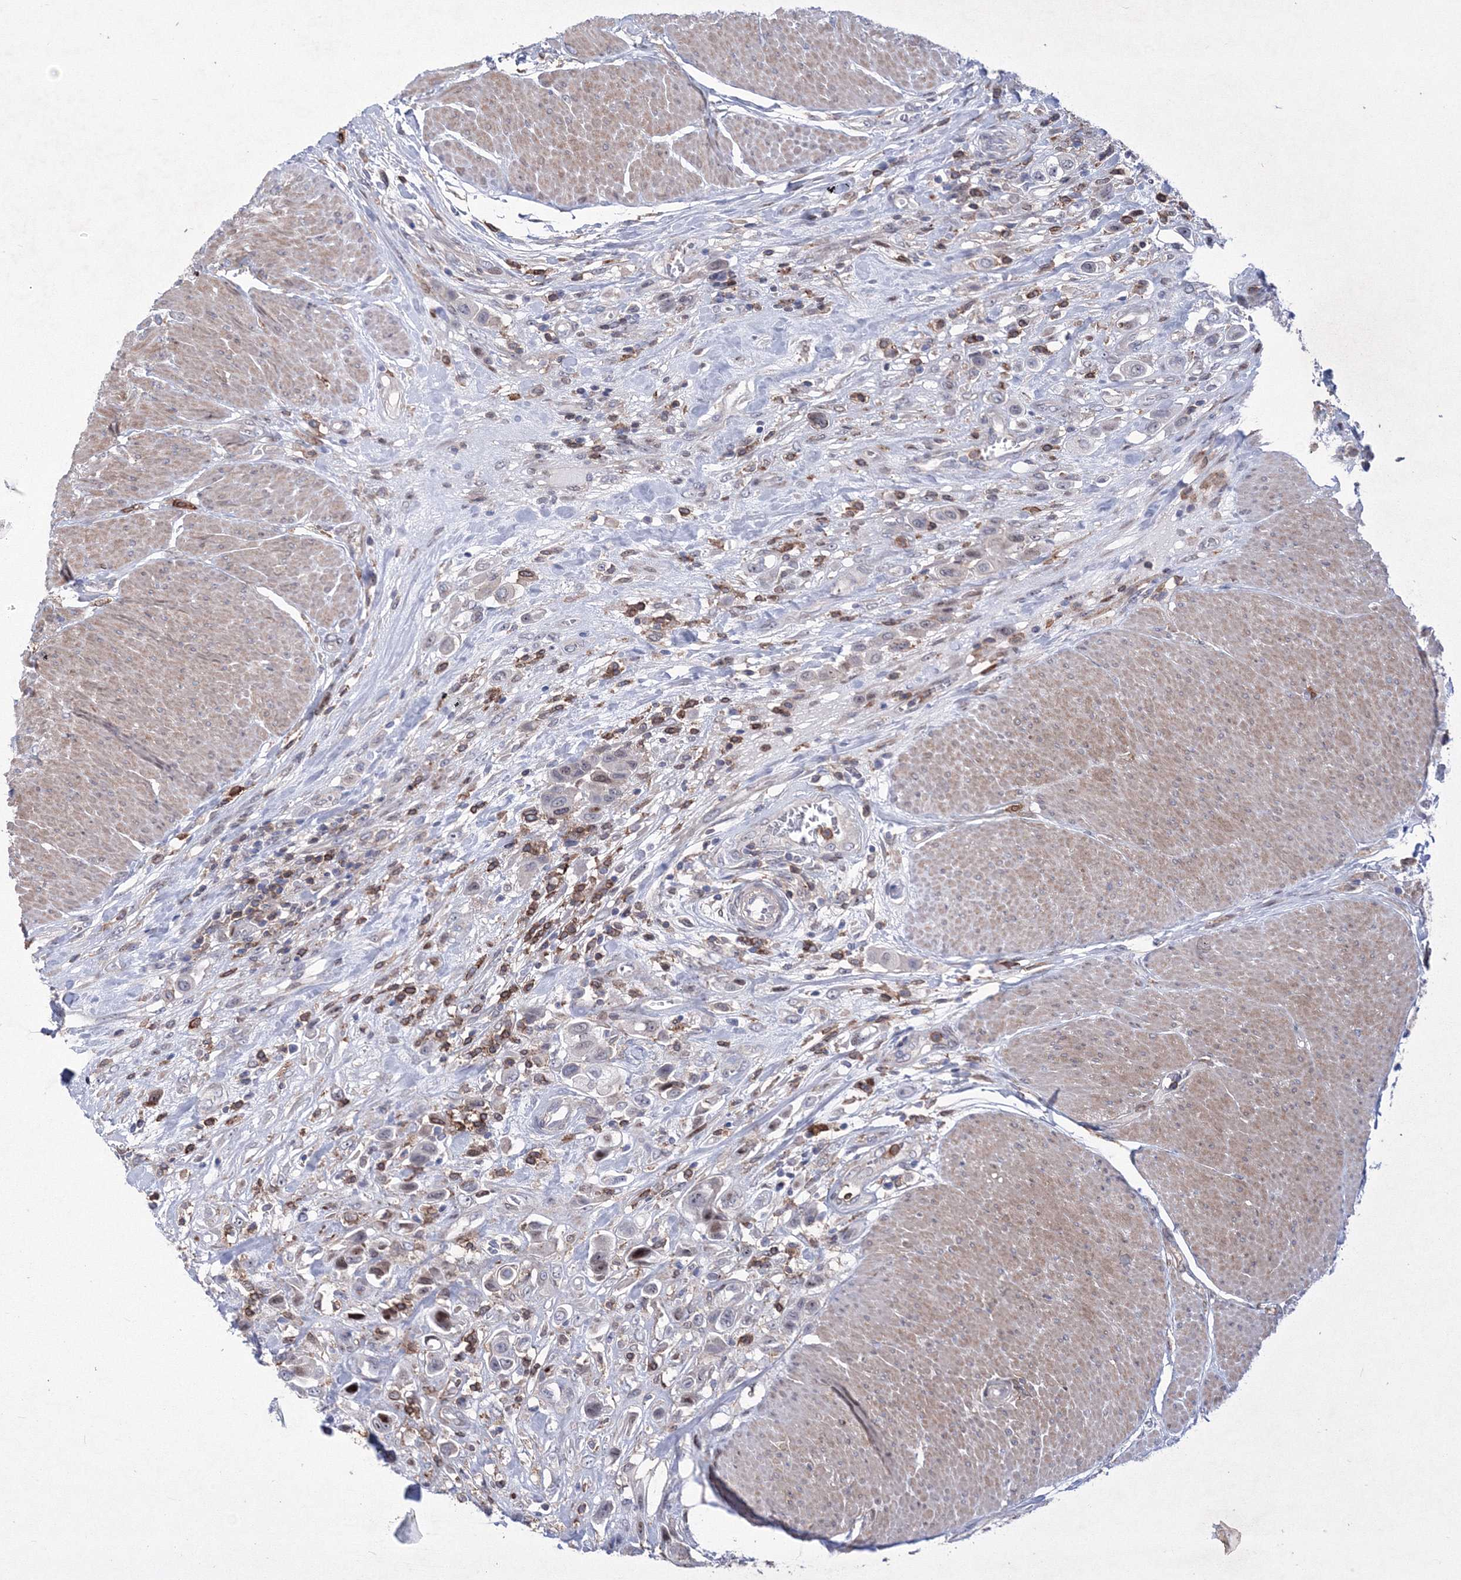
{"staining": {"intensity": "weak", "quantity": "<25%", "location": "nuclear"}, "tissue": "urothelial cancer", "cell_type": "Tumor cells", "image_type": "cancer", "snomed": [{"axis": "morphology", "description": "Urothelial carcinoma, High grade"}, {"axis": "topography", "description": "Urinary bladder"}], "caption": "A histopathology image of human urothelial carcinoma (high-grade) is negative for staining in tumor cells.", "gene": "RNPEPL1", "patient": {"sex": "male", "age": 50}}